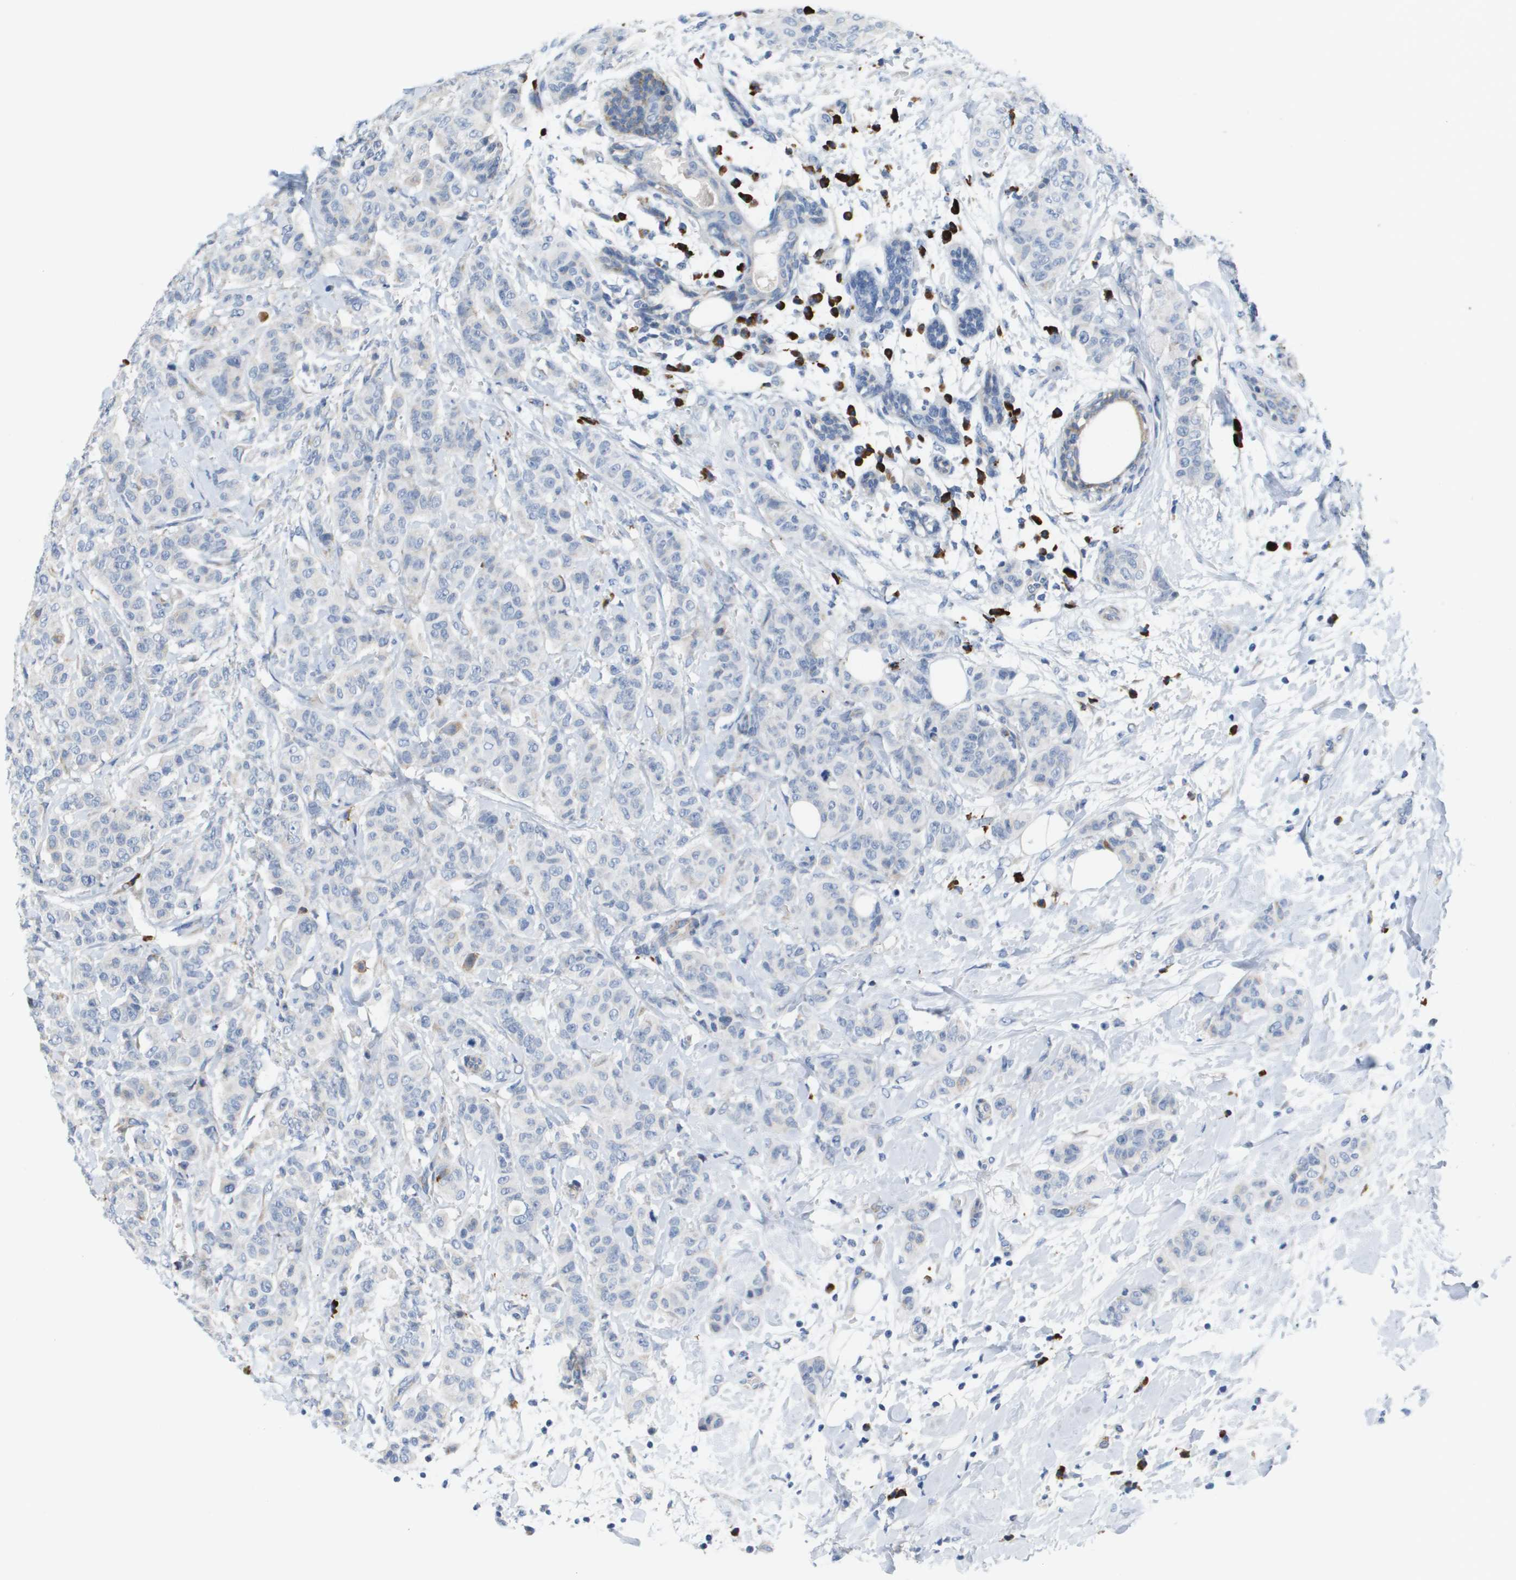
{"staining": {"intensity": "negative", "quantity": "none", "location": "none"}, "tissue": "breast cancer", "cell_type": "Tumor cells", "image_type": "cancer", "snomed": [{"axis": "morphology", "description": "Normal tissue, NOS"}, {"axis": "morphology", "description": "Duct carcinoma"}, {"axis": "topography", "description": "Breast"}], "caption": "The IHC micrograph has no significant expression in tumor cells of breast cancer tissue.", "gene": "CD3G", "patient": {"sex": "female", "age": 40}}